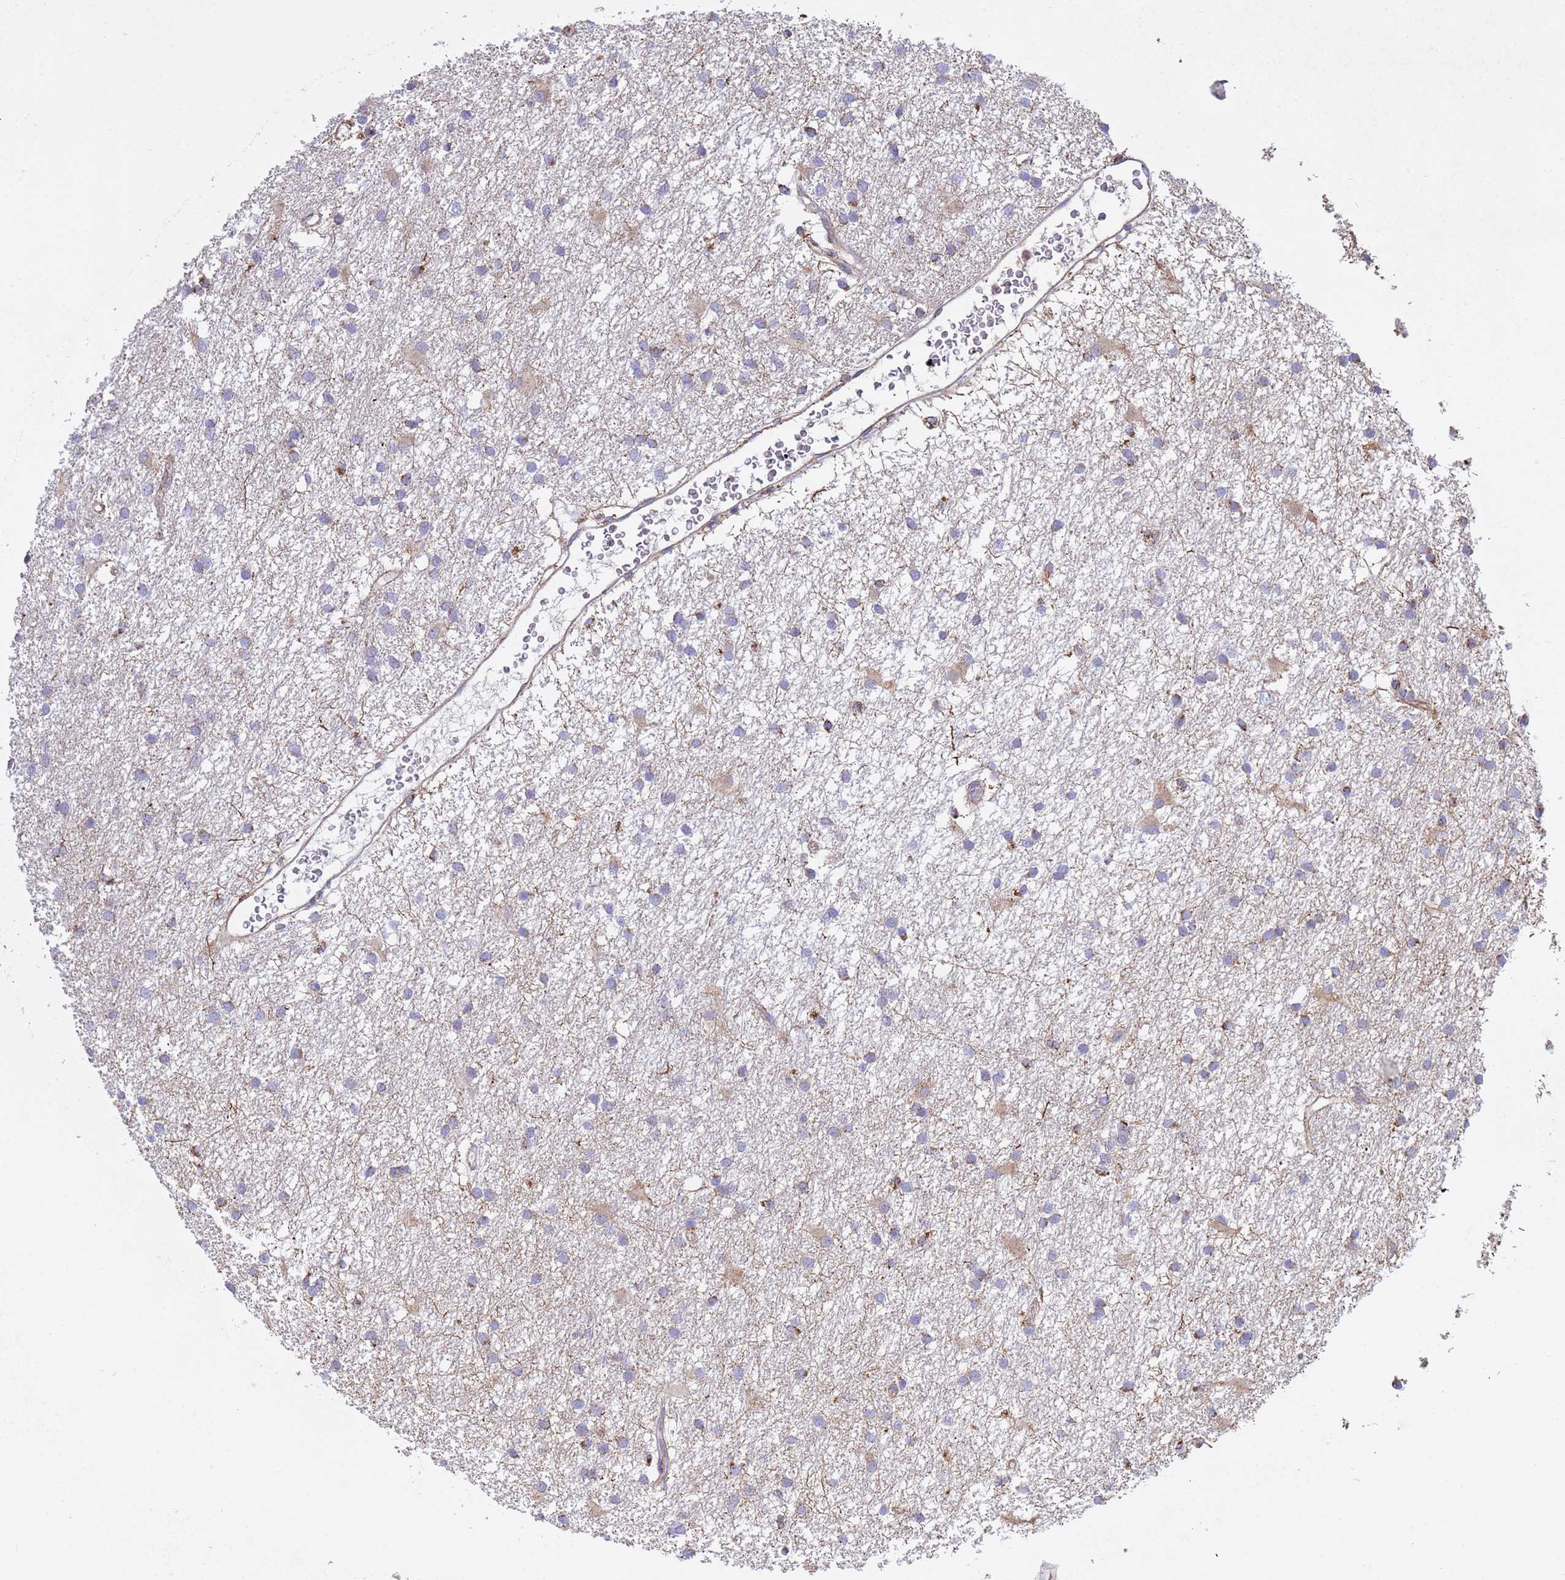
{"staining": {"intensity": "weak", "quantity": "25%-75%", "location": "cytoplasmic/membranous"}, "tissue": "glioma", "cell_type": "Tumor cells", "image_type": "cancer", "snomed": [{"axis": "morphology", "description": "Glioma, malignant, High grade"}, {"axis": "topography", "description": "Brain"}], "caption": "High-power microscopy captured an immunohistochemistry (IHC) histopathology image of malignant high-grade glioma, revealing weak cytoplasmic/membranous staining in about 25%-75% of tumor cells.", "gene": "TUBGCP3", "patient": {"sex": "male", "age": 77}}